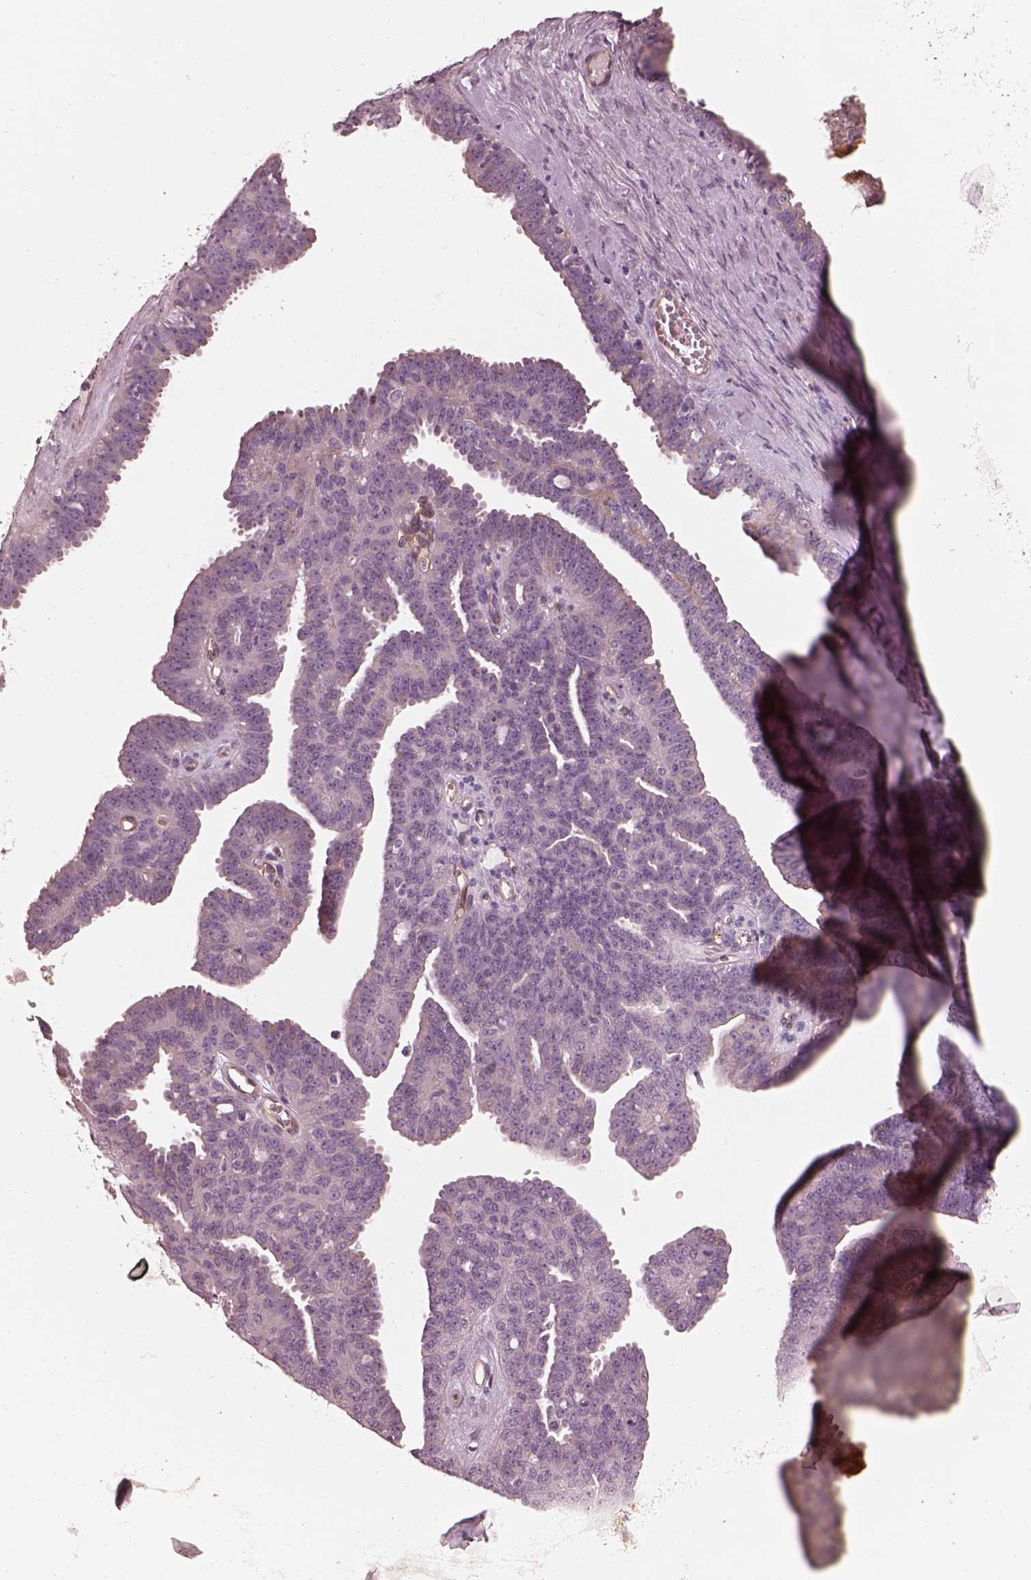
{"staining": {"intensity": "negative", "quantity": "none", "location": "none"}, "tissue": "ovarian cancer", "cell_type": "Tumor cells", "image_type": "cancer", "snomed": [{"axis": "morphology", "description": "Cystadenocarcinoma, serous, NOS"}, {"axis": "topography", "description": "Ovary"}], "caption": "Ovarian serous cystadenocarcinoma stained for a protein using immunohistochemistry (IHC) exhibits no positivity tumor cells.", "gene": "CRYM", "patient": {"sex": "female", "age": 71}}